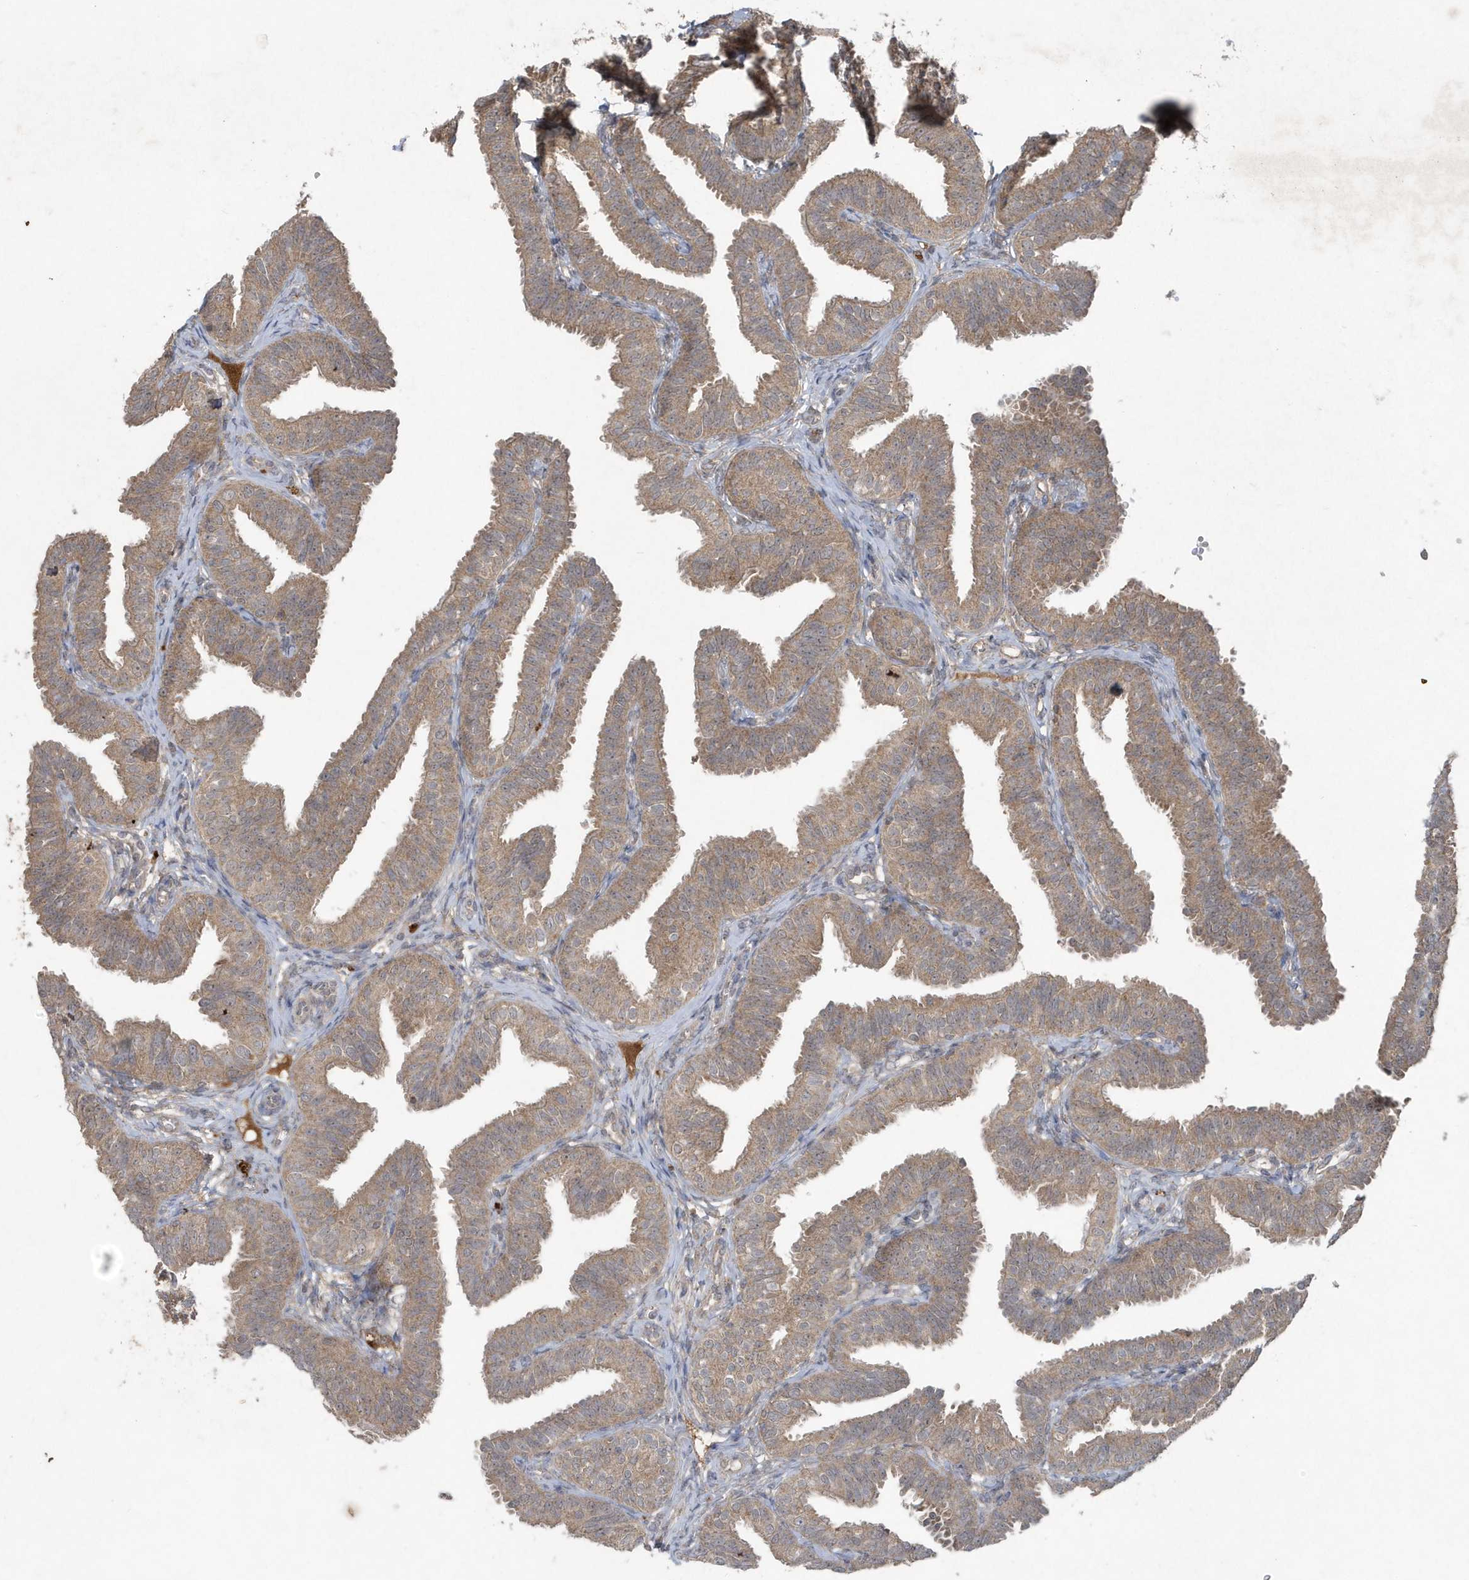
{"staining": {"intensity": "moderate", "quantity": ">75%", "location": "cytoplasmic/membranous"}, "tissue": "fallopian tube", "cell_type": "Glandular cells", "image_type": "normal", "snomed": [{"axis": "morphology", "description": "Normal tissue, NOS"}, {"axis": "topography", "description": "Fallopian tube"}], "caption": "Protein expression analysis of unremarkable fallopian tube demonstrates moderate cytoplasmic/membranous expression in approximately >75% of glandular cells.", "gene": "C1RL", "patient": {"sex": "female", "age": 35}}